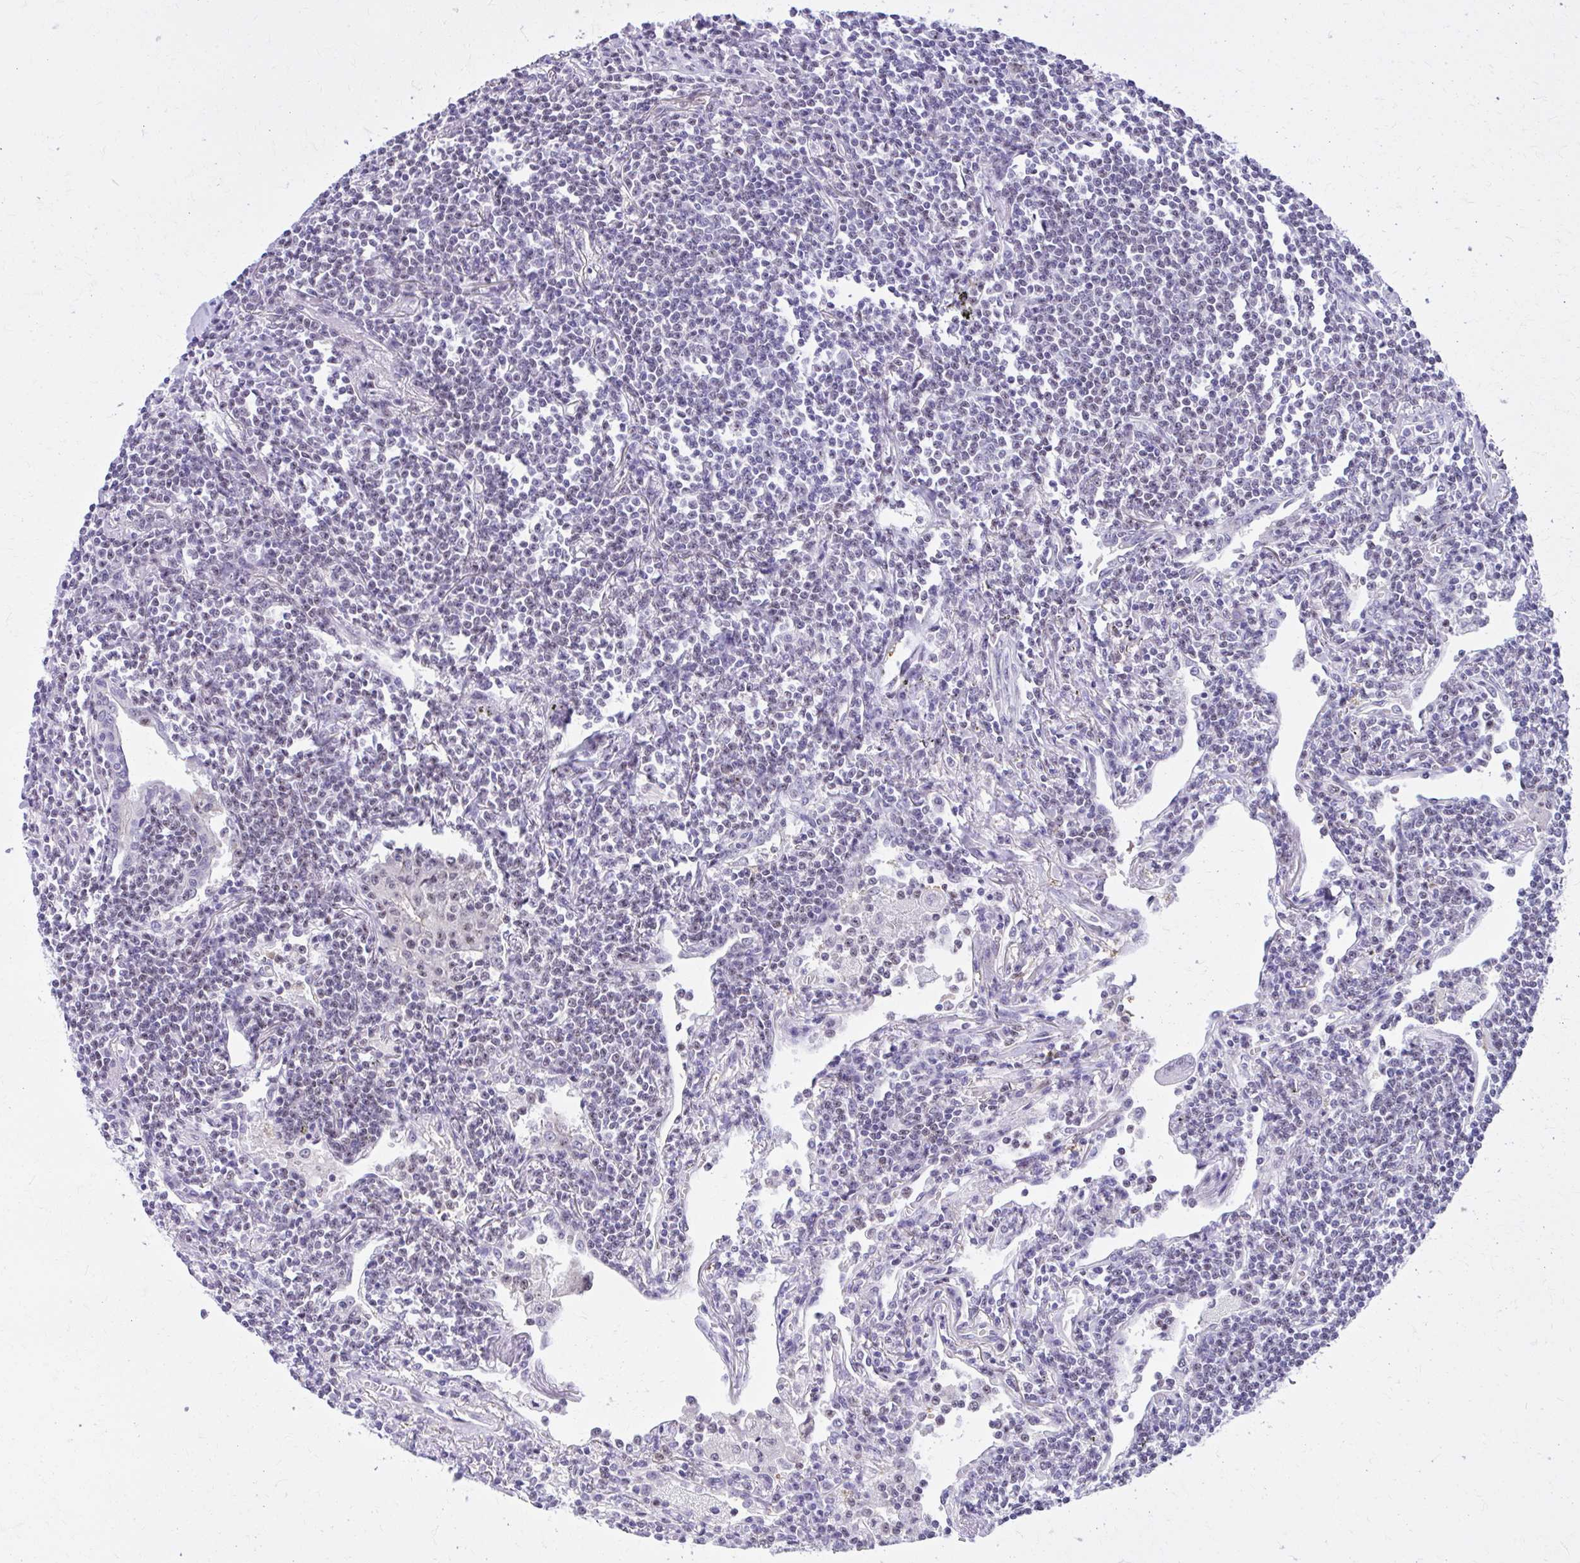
{"staining": {"intensity": "negative", "quantity": "none", "location": "none"}, "tissue": "lymphoma", "cell_type": "Tumor cells", "image_type": "cancer", "snomed": [{"axis": "morphology", "description": "Malignant lymphoma, non-Hodgkin's type, Low grade"}, {"axis": "topography", "description": "Lung"}], "caption": "High power microscopy micrograph of an immunohistochemistry (IHC) photomicrograph of lymphoma, revealing no significant staining in tumor cells.", "gene": "RASL11B", "patient": {"sex": "female", "age": 71}}